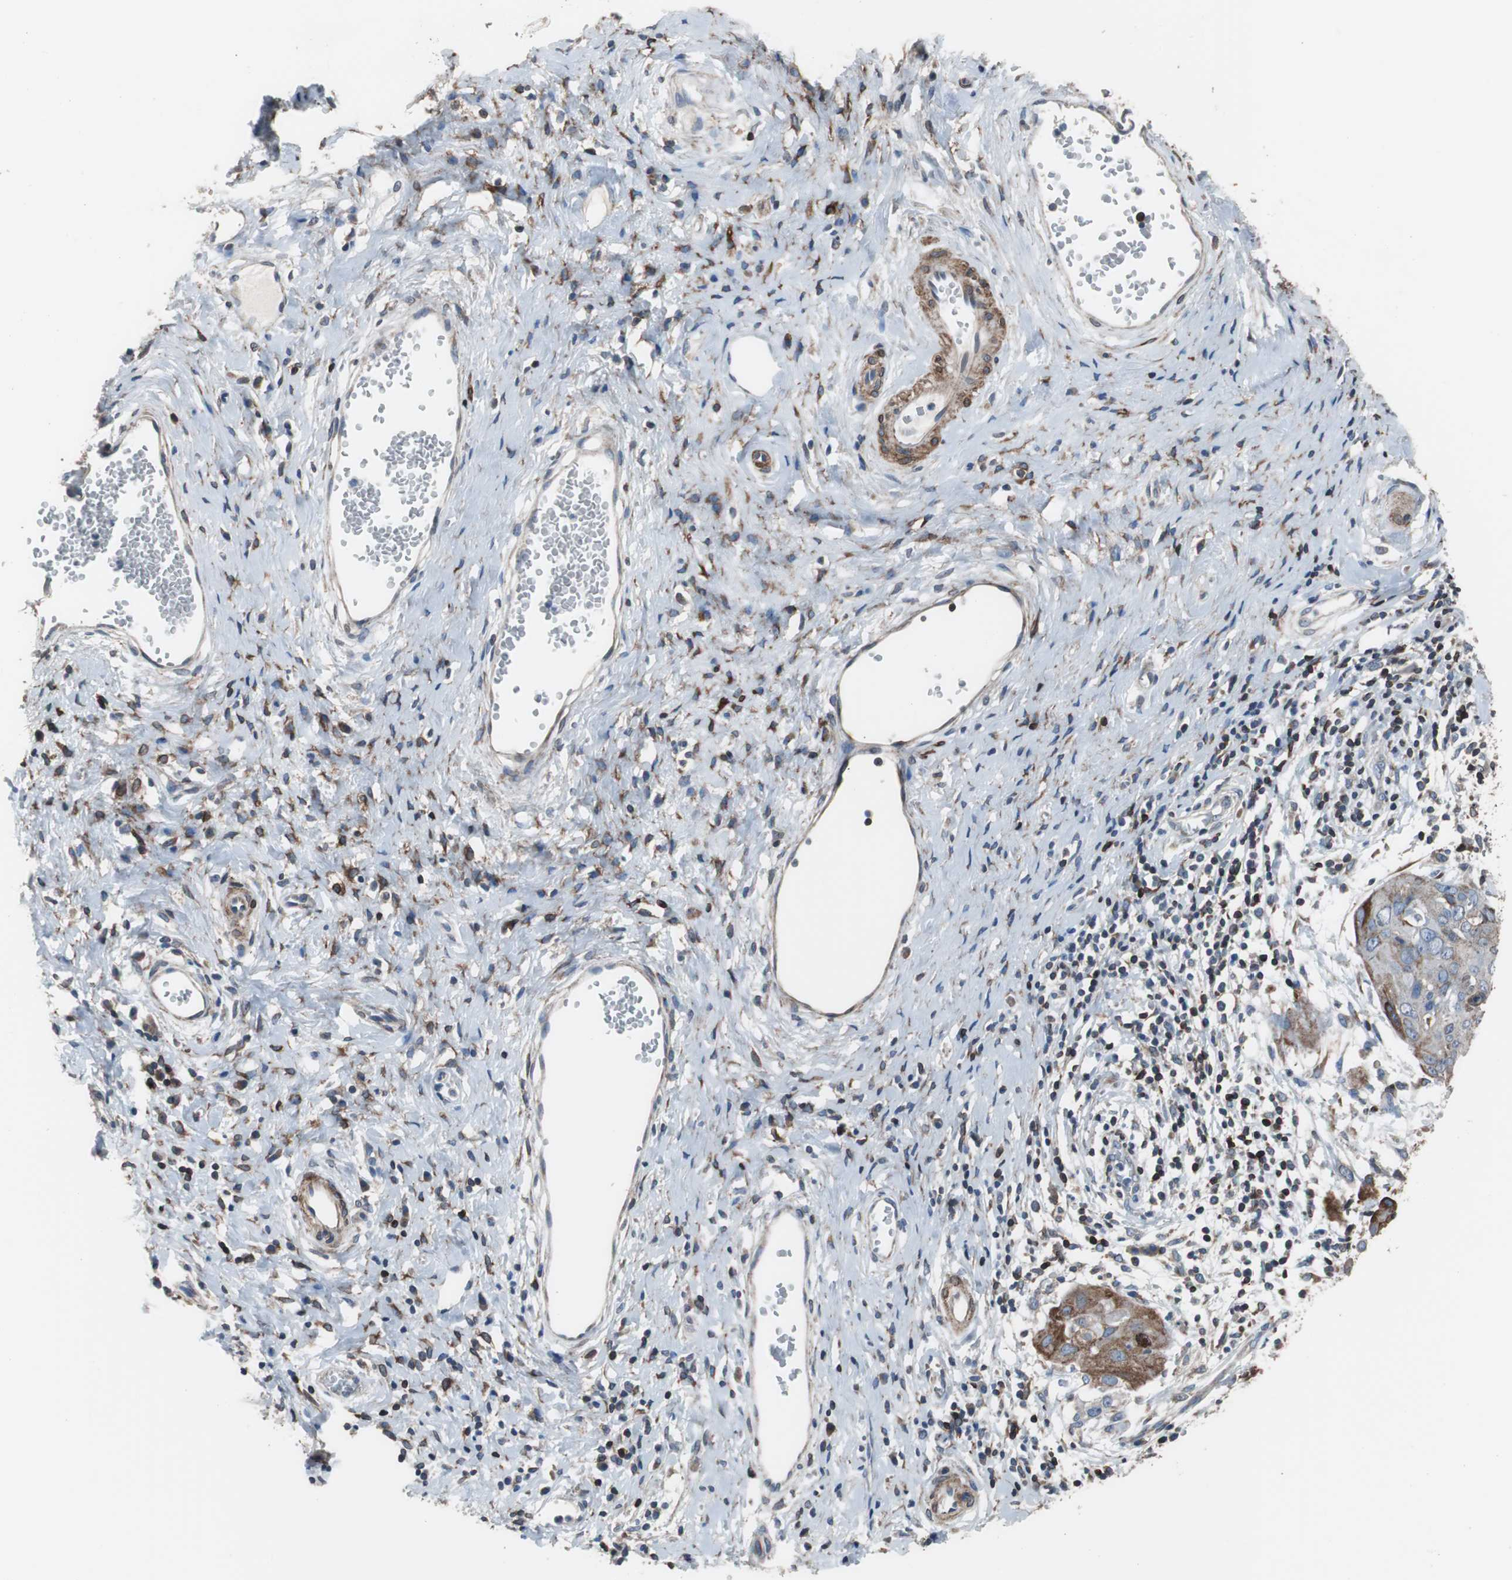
{"staining": {"intensity": "strong", "quantity": "25%-75%", "location": "cytoplasmic/membranous"}, "tissue": "cervical cancer", "cell_type": "Tumor cells", "image_type": "cancer", "snomed": [{"axis": "morphology", "description": "Squamous cell carcinoma, NOS"}, {"axis": "topography", "description": "Cervix"}], "caption": "Immunohistochemistry of cervical cancer (squamous cell carcinoma) displays high levels of strong cytoplasmic/membranous expression in about 25%-75% of tumor cells.", "gene": "PBXIP1", "patient": {"sex": "female", "age": 38}}